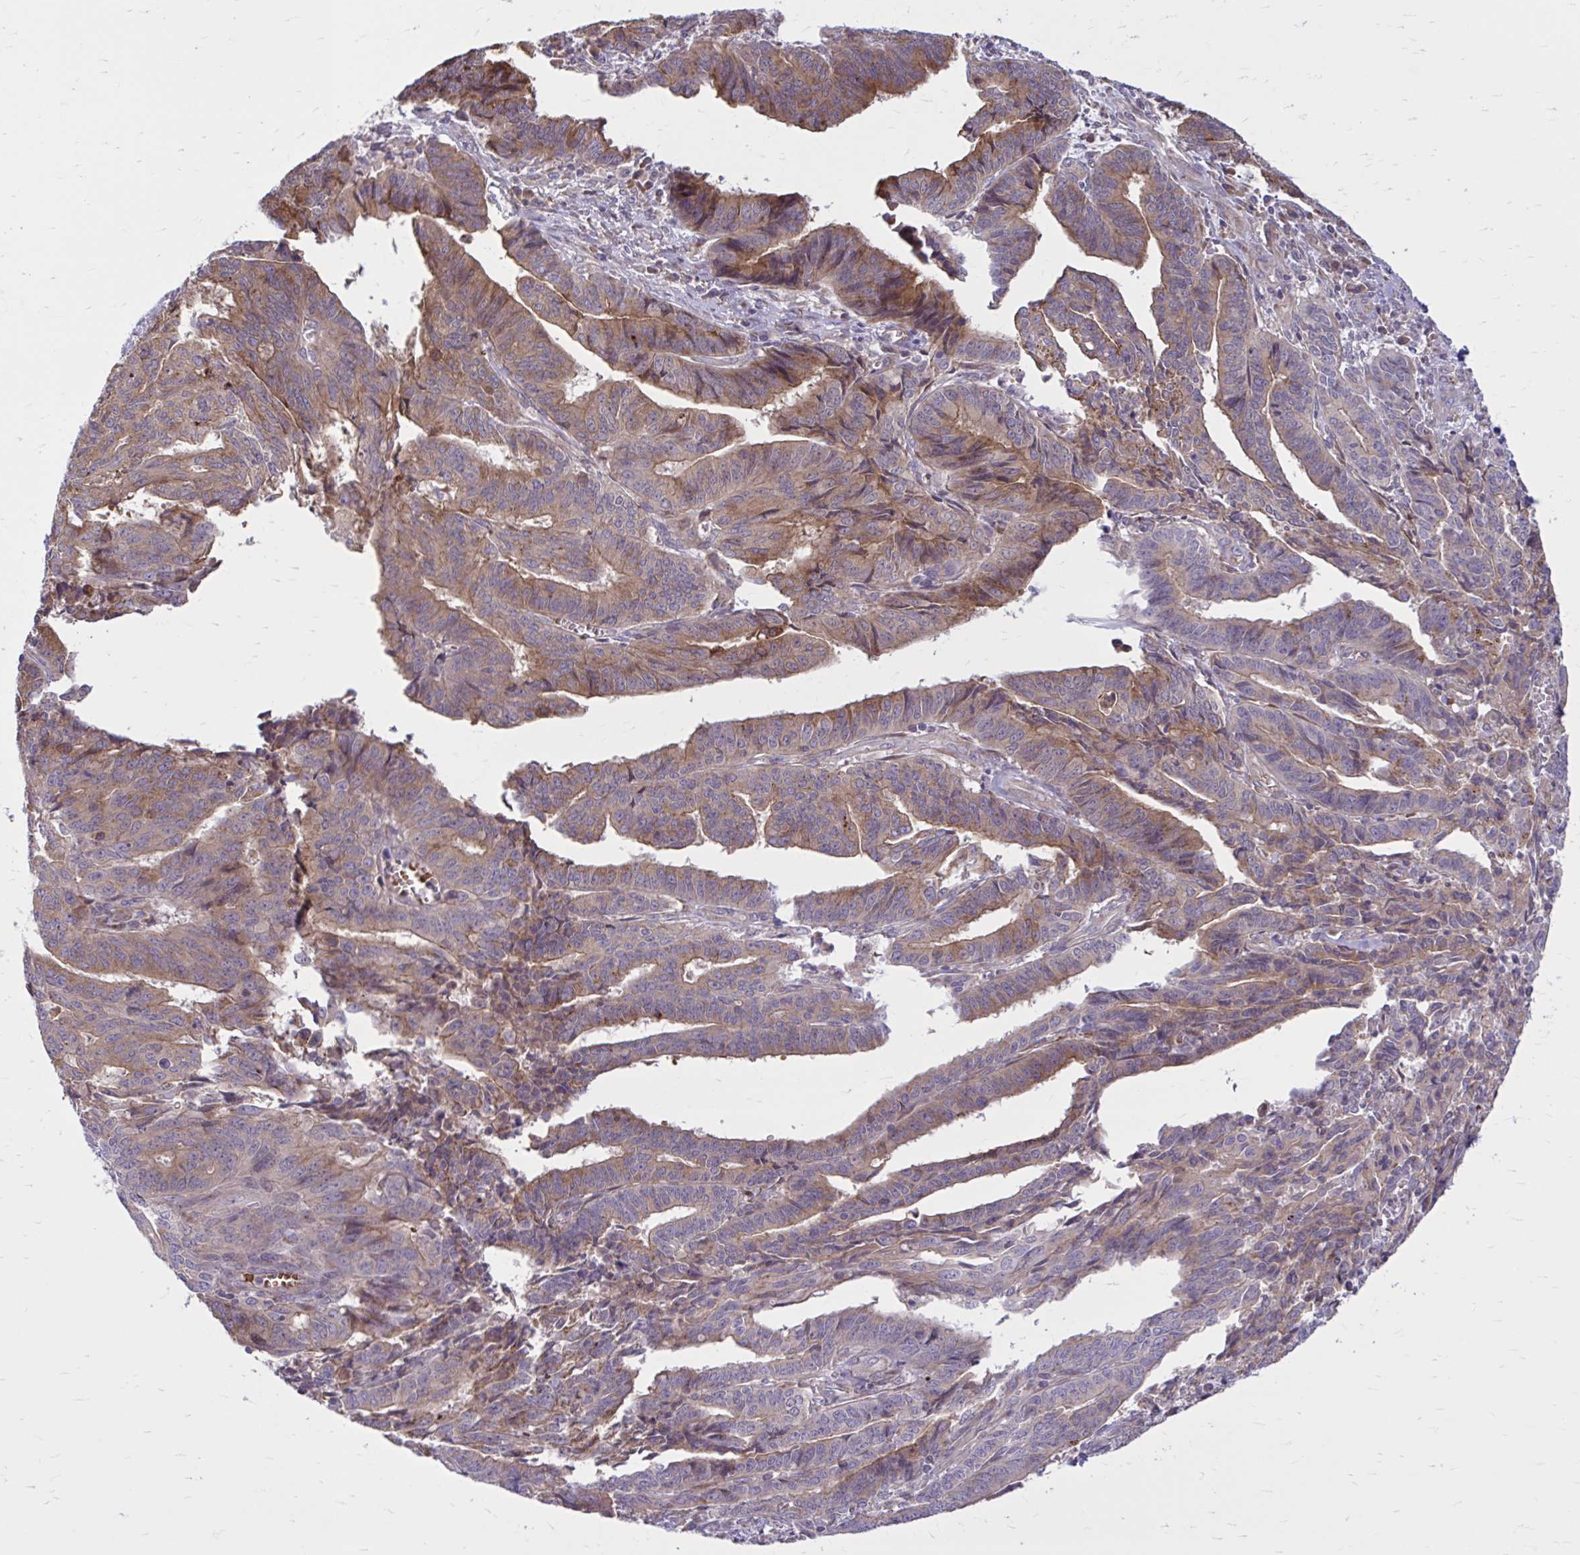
{"staining": {"intensity": "moderate", "quantity": ">75%", "location": "cytoplasmic/membranous"}, "tissue": "endometrial cancer", "cell_type": "Tumor cells", "image_type": "cancer", "snomed": [{"axis": "morphology", "description": "Adenocarcinoma, NOS"}, {"axis": "topography", "description": "Endometrium"}], "caption": "This histopathology image reveals endometrial adenocarcinoma stained with immunohistochemistry (IHC) to label a protein in brown. The cytoplasmic/membranous of tumor cells show moderate positivity for the protein. Nuclei are counter-stained blue.", "gene": "SNF8", "patient": {"sex": "female", "age": 65}}